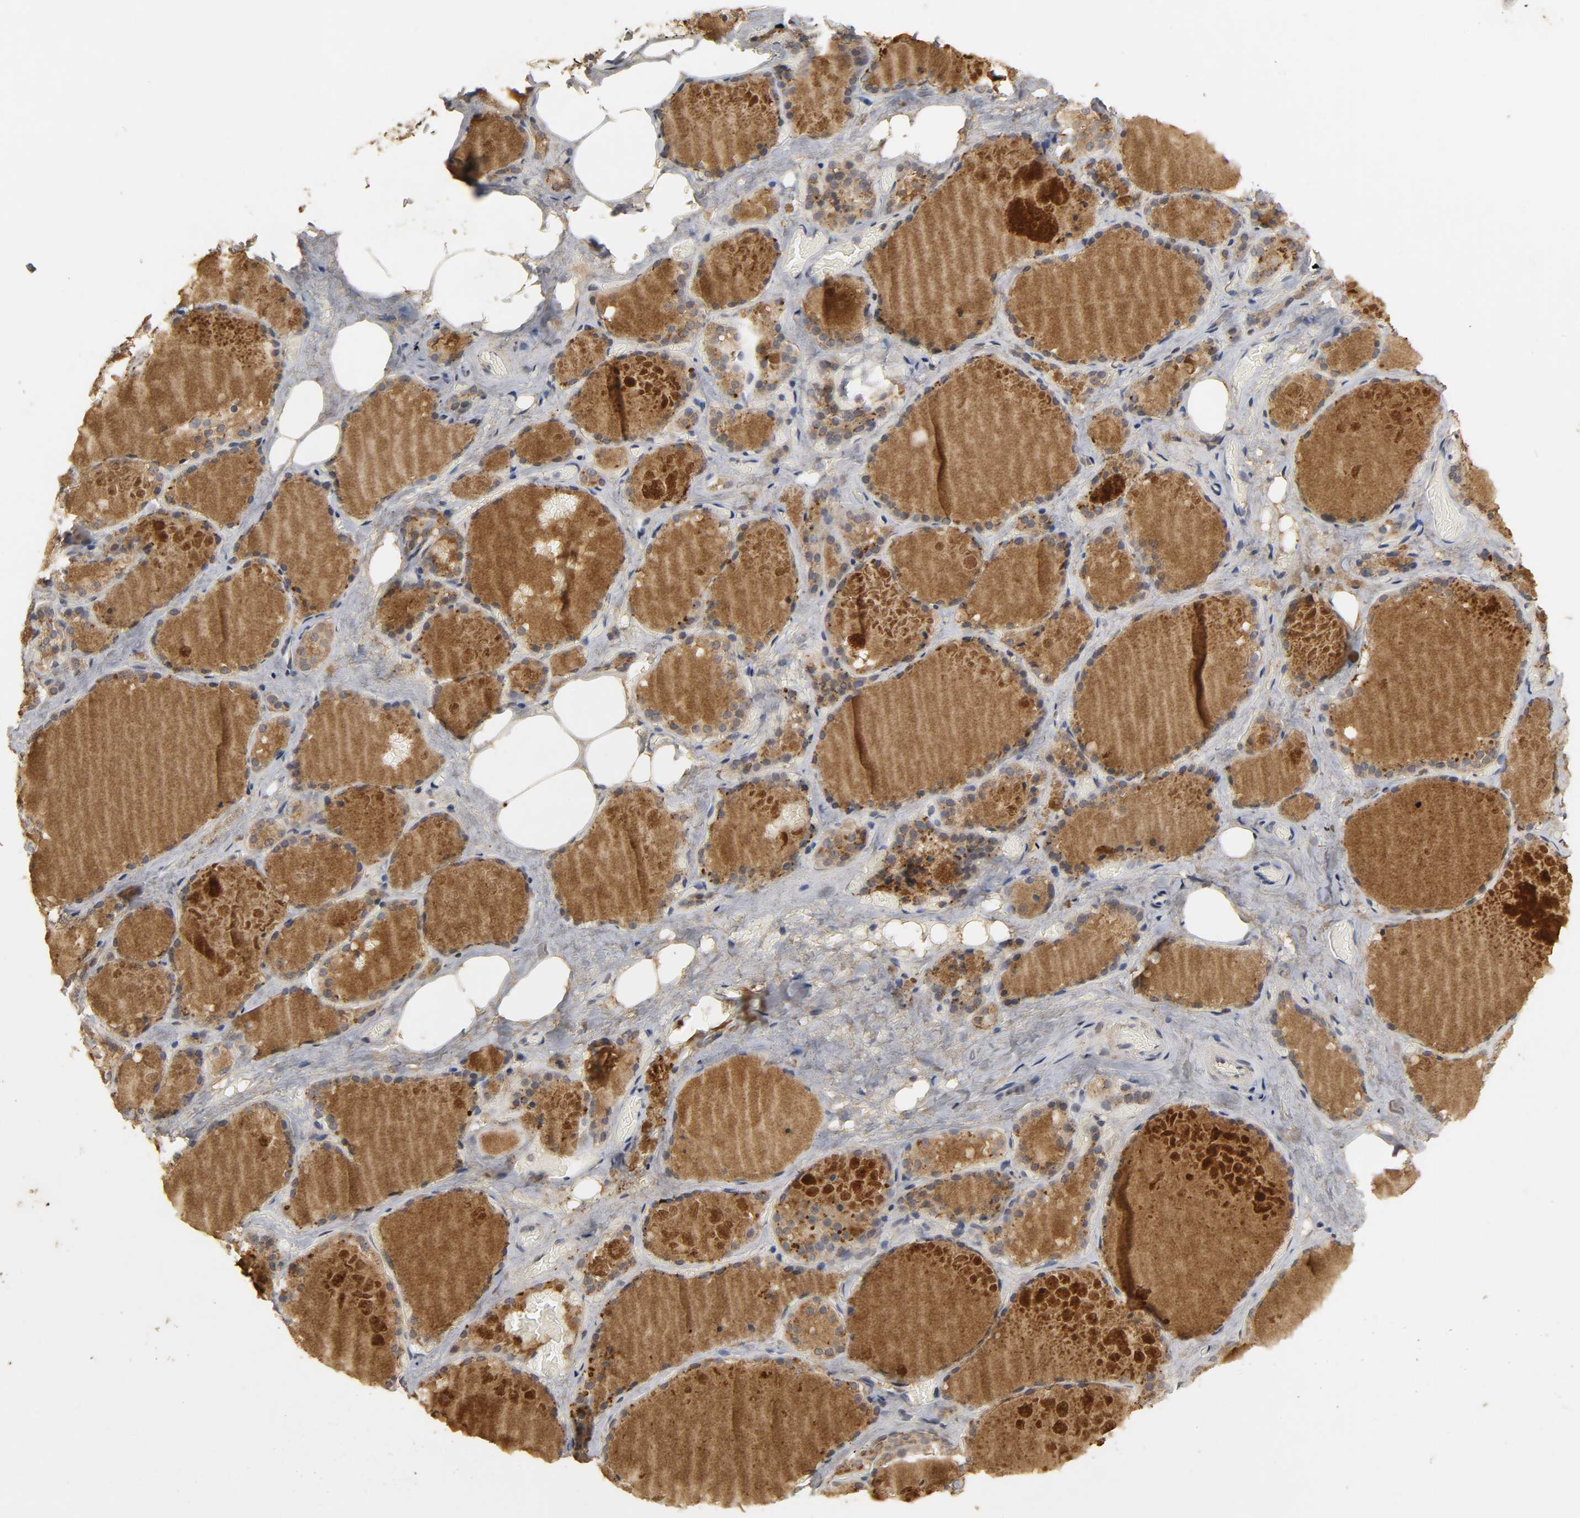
{"staining": {"intensity": "moderate", "quantity": ">75%", "location": "cytoplasmic/membranous"}, "tissue": "thyroid gland", "cell_type": "Glandular cells", "image_type": "normal", "snomed": [{"axis": "morphology", "description": "Normal tissue, NOS"}, {"axis": "topography", "description": "Thyroid gland"}], "caption": "Brown immunohistochemical staining in unremarkable thyroid gland demonstrates moderate cytoplasmic/membranous staining in approximately >75% of glandular cells. Nuclei are stained in blue.", "gene": "TRAF6", "patient": {"sex": "male", "age": 61}}